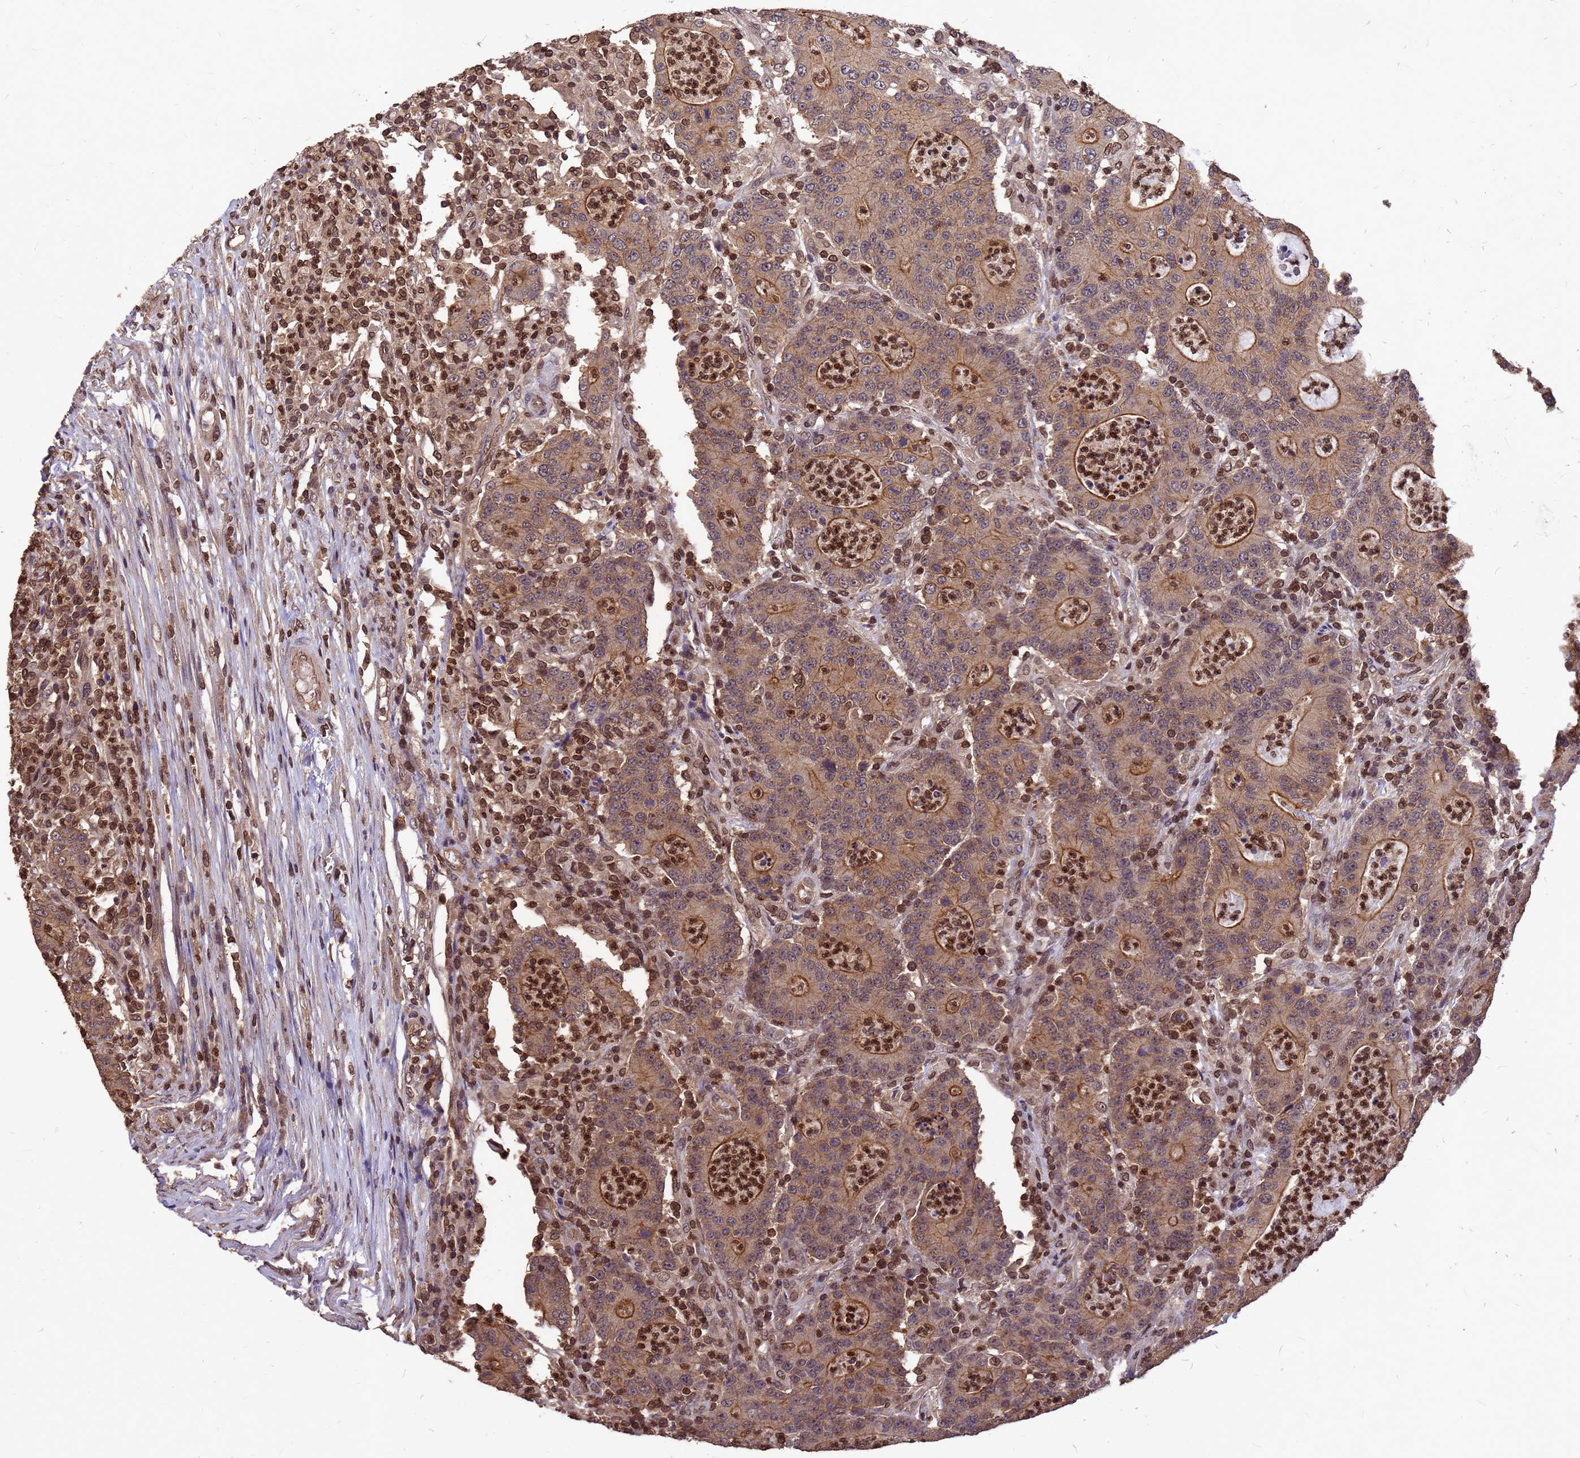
{"staining": {"intensity": "moderate", "quantity": ">75%", "location": "cytoplasmic/membranous"}, "tissue": "colorectal cancer", "cell_type": "Tumor cells", "image_type": "cancer", "snomed": [{"axis": "morphology", "description": "Adenocarcinoma, NOS"}, {"axis": "topography", "description": "Colon"}], "caption": "This micrograph demonstrates colorectal cancer stained with immunohistochemistry (IHC) to label a protein in brown. The cytoplasmic/membranous of tumor cells show moderate positivity for the protein. Nuclei are counter-stained blue.", "gene": "C1orf35", "patient": {"sex": "male", "age": 83}}